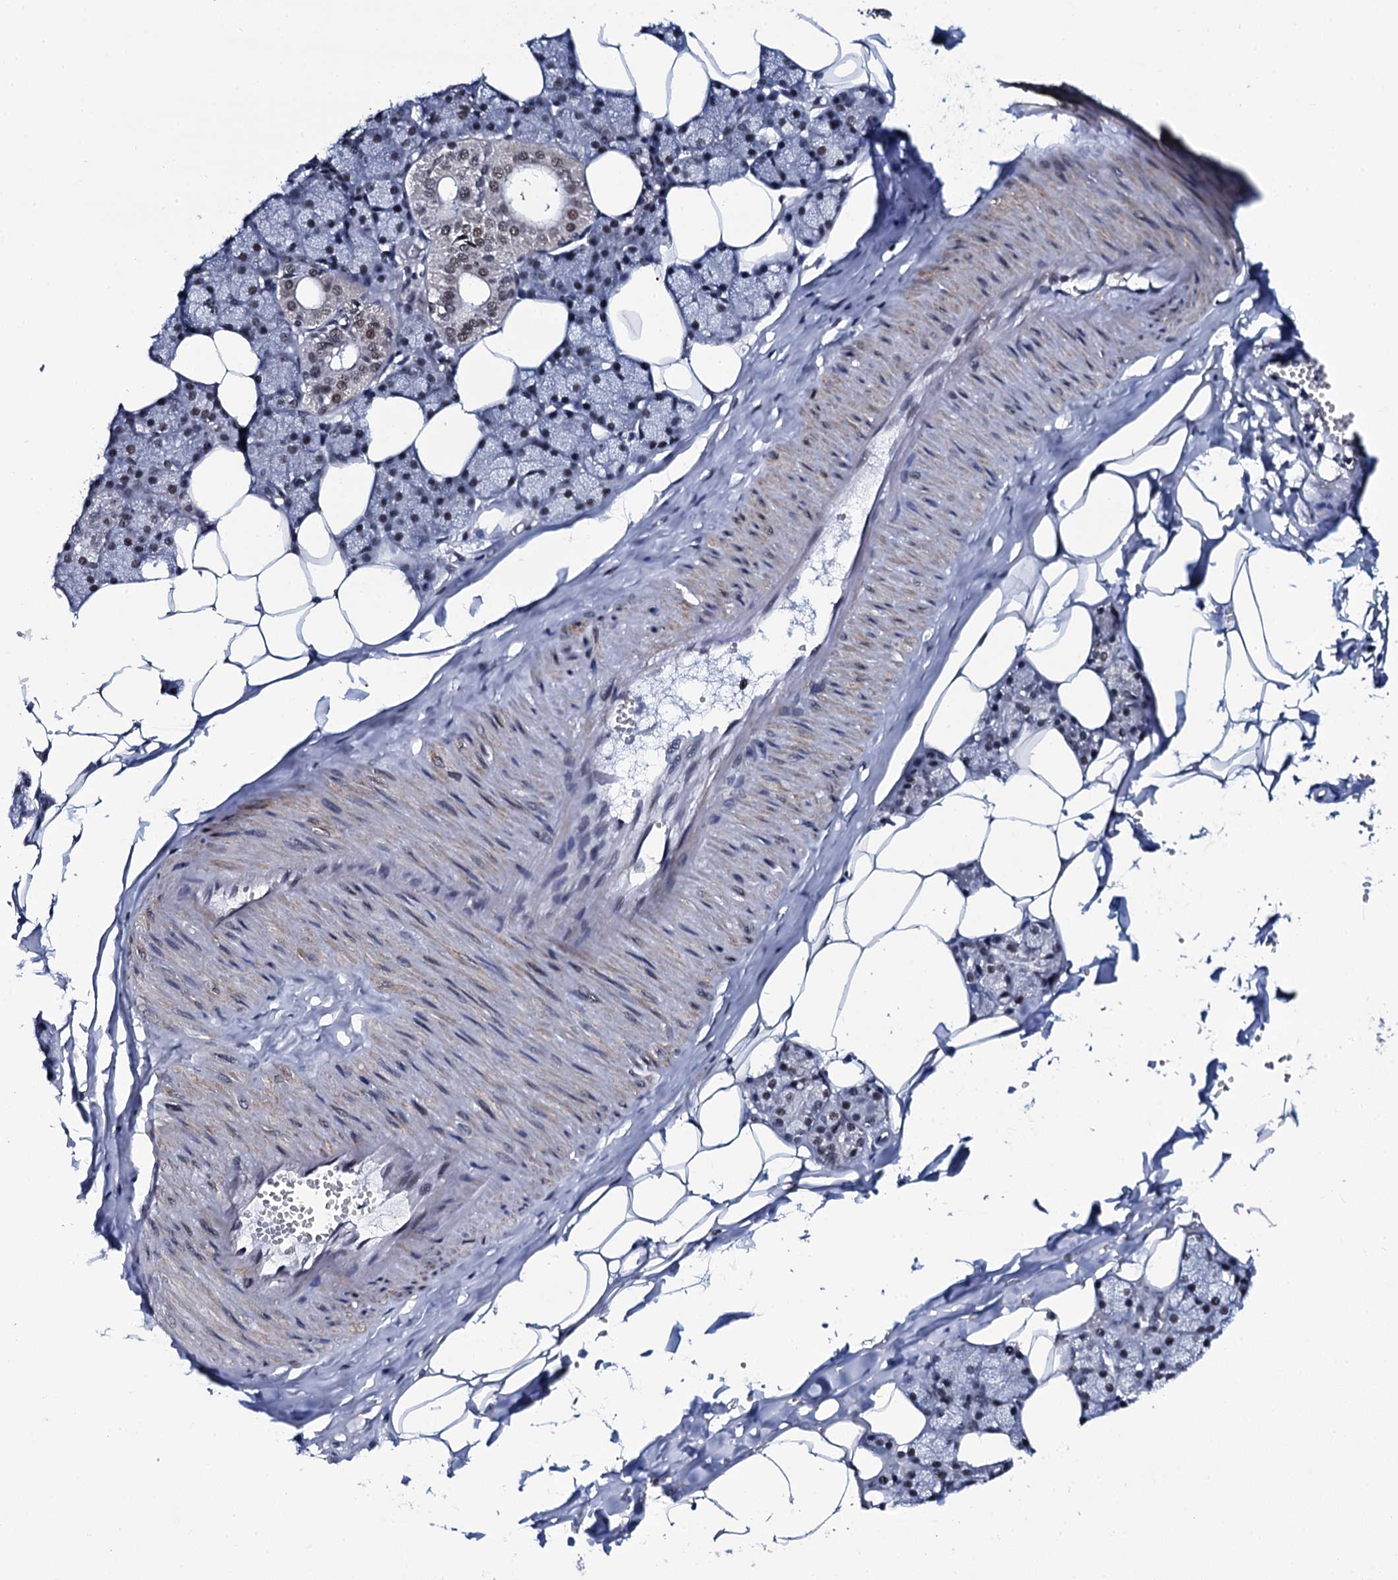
{"staining": {"intensity": "moderate", "quantity": ">75%", "location": "nuclear"}, "tissue": "salivary gland", "cell_type": "Glandular cells", "image_type": "normal", "snomed": [{"axis": "morphology", "description": "Normal tissue, NOS"}, {"axis": "topography", "description": "Salivary gland"}], "caption": "IHC (DAB (3,3'-diaminobenzidine)) staining of benign human salivary gland exhibits moderate nuclear protein positivity in approximately >75% of glandular cells.", "gene": "CWC15", "patient": {"sex": "male", "age": 62}}